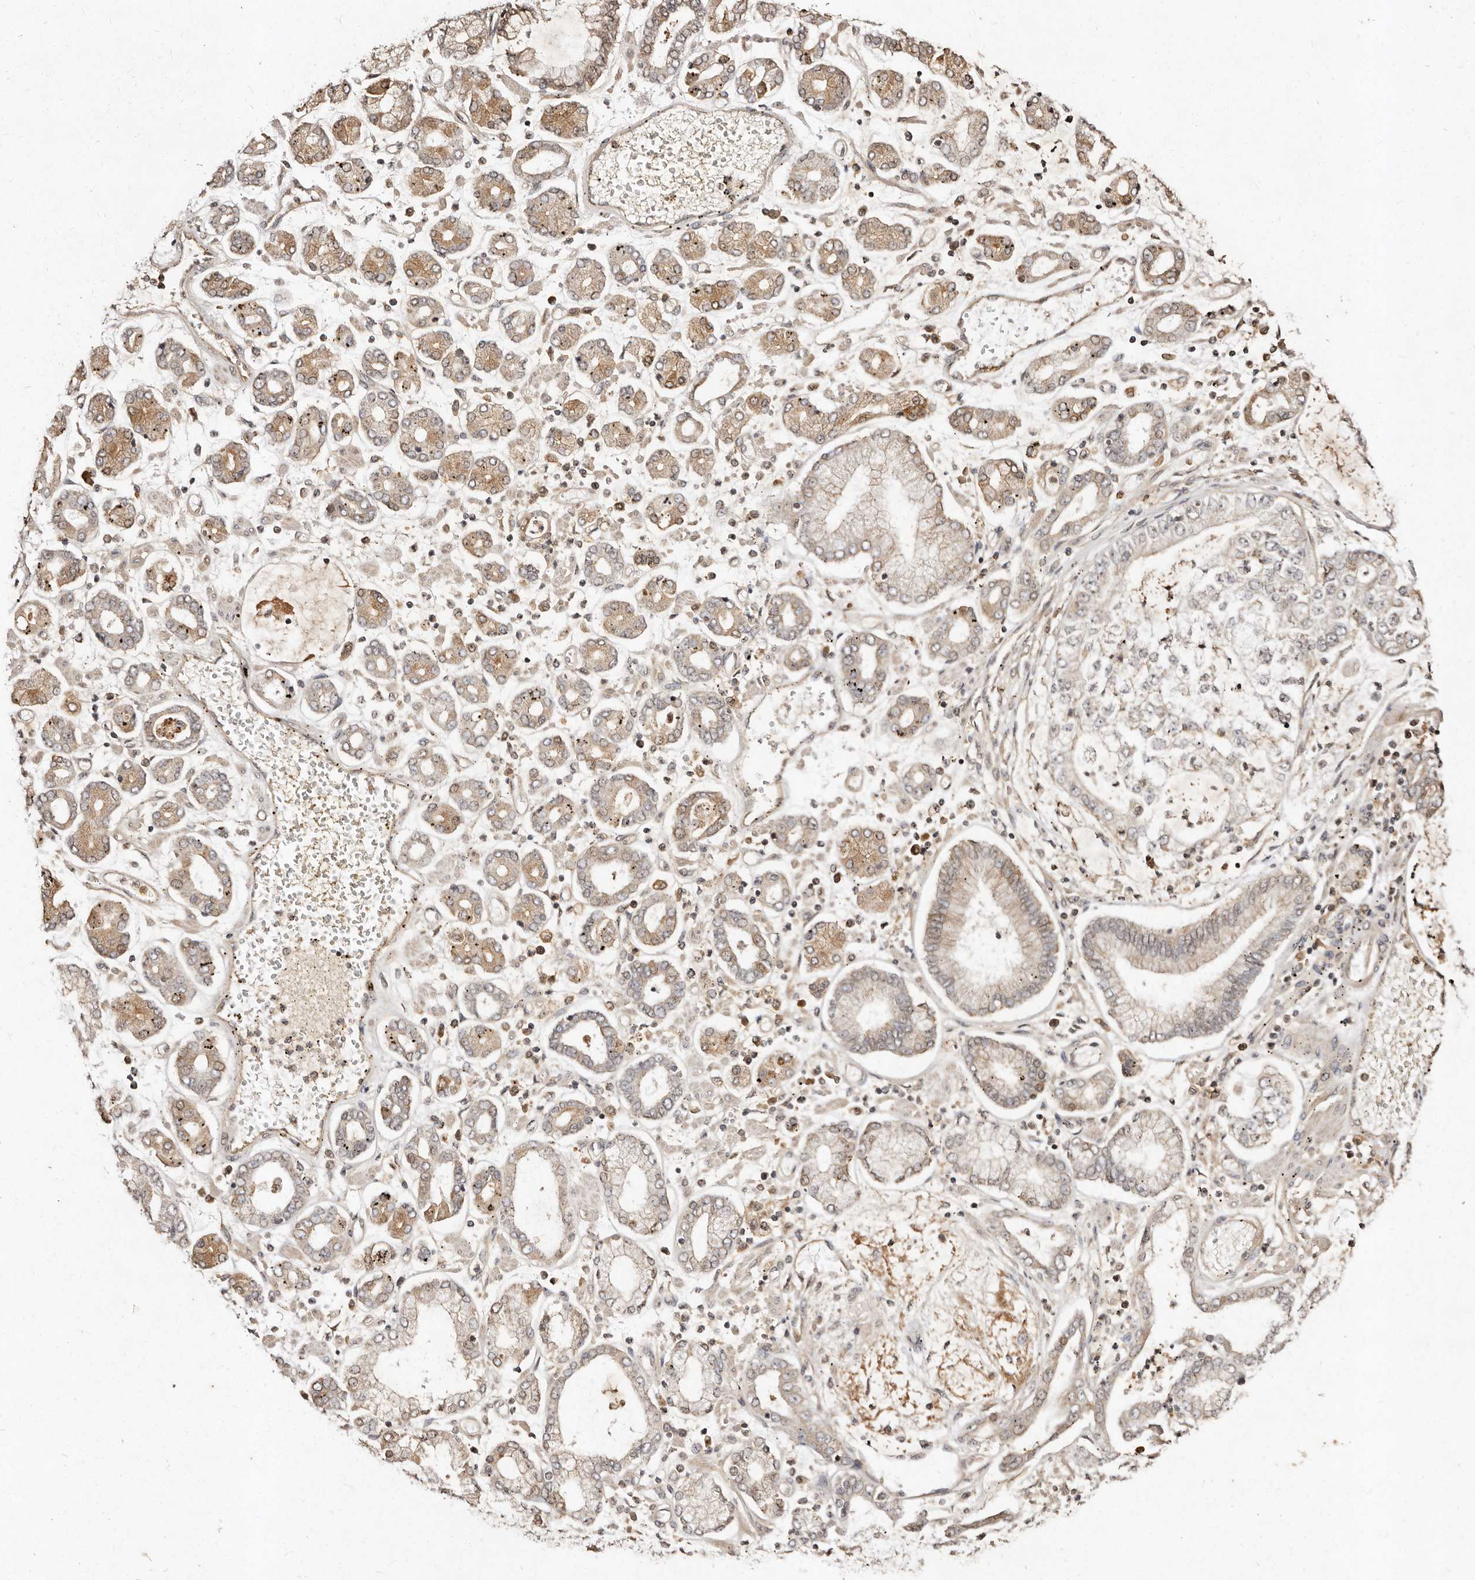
{"staining": {"intensity": "weak", "quantity": "25%-75%", "location": "cytoplasmic/membranous"}, "tissue": "stomach cancer", "cell_type": "Tumor cells", "image_type": "cancer", "snomed": [{"axis": "morphology", "description": "Adenocarcinoma, NOS"}, {"axis": "topography", "description": "Stomach"}], "caption": "Protein staining of stomach cancer (adenocarcinoma) tissue demonstrates weak cytoplasmic/membranous expression in approximately 25%-75% of tumor cells.", "gene": "LCORL", "patient": {"sex": "male", "age": 76}}